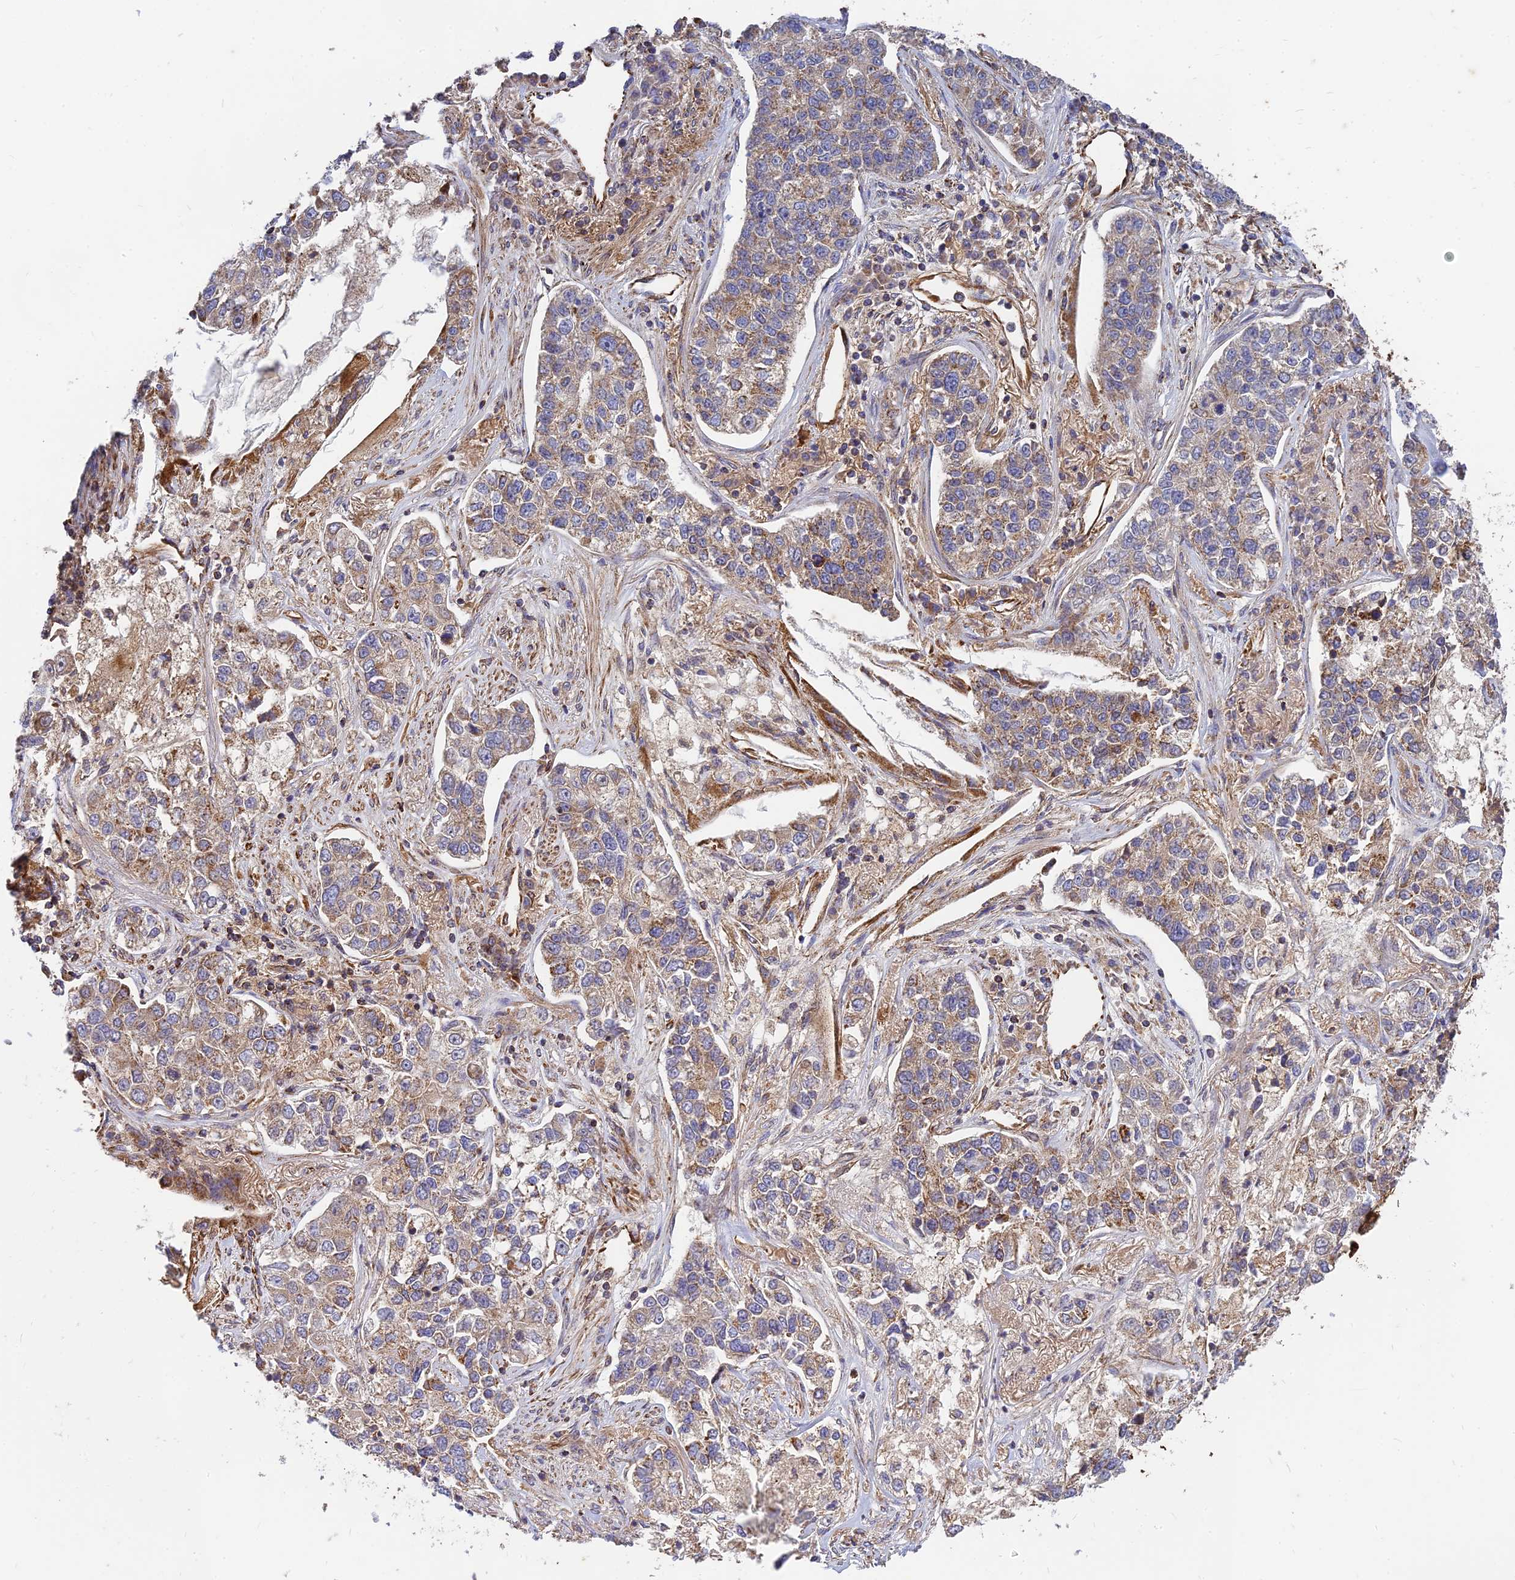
{"staining": {"intensity": "moderate", "quantity": "25%-75%", "location": "cytoplasmic/membranous"}, "tissue": "lung cancer", "cell_type": "Tumor cells", "image_type": "cancer", "snomed": [{"axis": "morphology", "description": "Adenocarcinoma, NOS"}, {"axis": "topography", "description": "Lung"}], "caption": "Approximately 25%-75% of tumor cells in human lung adenocarcinoma reveal moderate cytoplasmic/membranous protein positivity as visualized by brown immunohistochemical staining.", "gene": "DSTYK", "patient": {"sex": "male", "age": 49}}